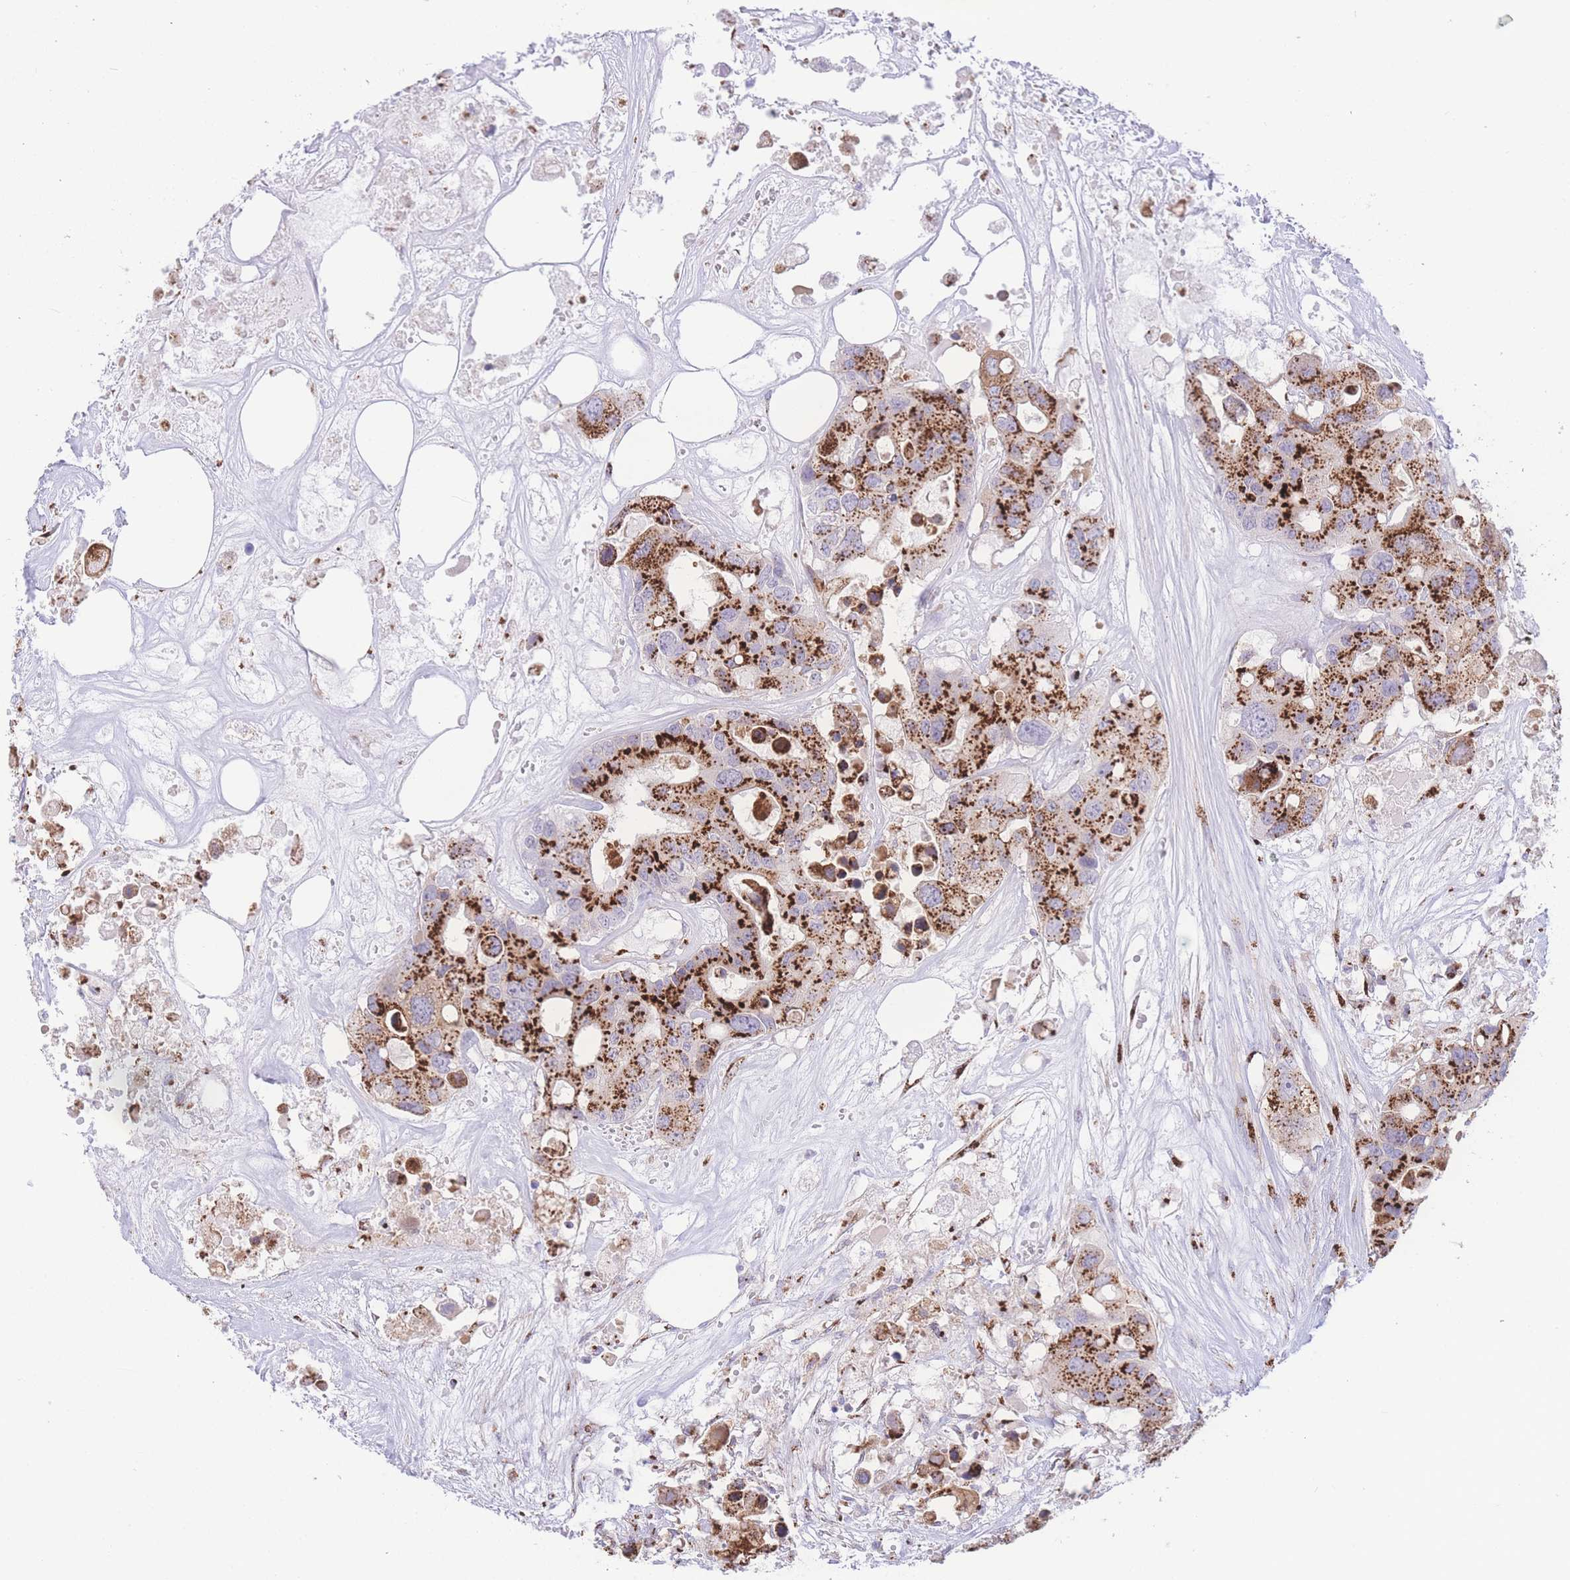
{"staining": {"intensity": "strong", "quantity": ">75%", "location": "cytoplasmic/membranous"}, "tissue": "colorectal cancer", "cell_type": "Tumor cells", "image_type": "cancer", "snomed": [{"axis": "morphology", "description": "Adenocarcinoma, NOS"}, {"axis": "topography", "description": "Colon"}], "caption": "Protein expression analysis of human adenocarcinoma (colorectal) reveals strong cytoplasmic/membranous positivity in approximately >75% of tumor cells.", "gene": "GOLM2", "patient": {"sex": "male", "age": 77}}